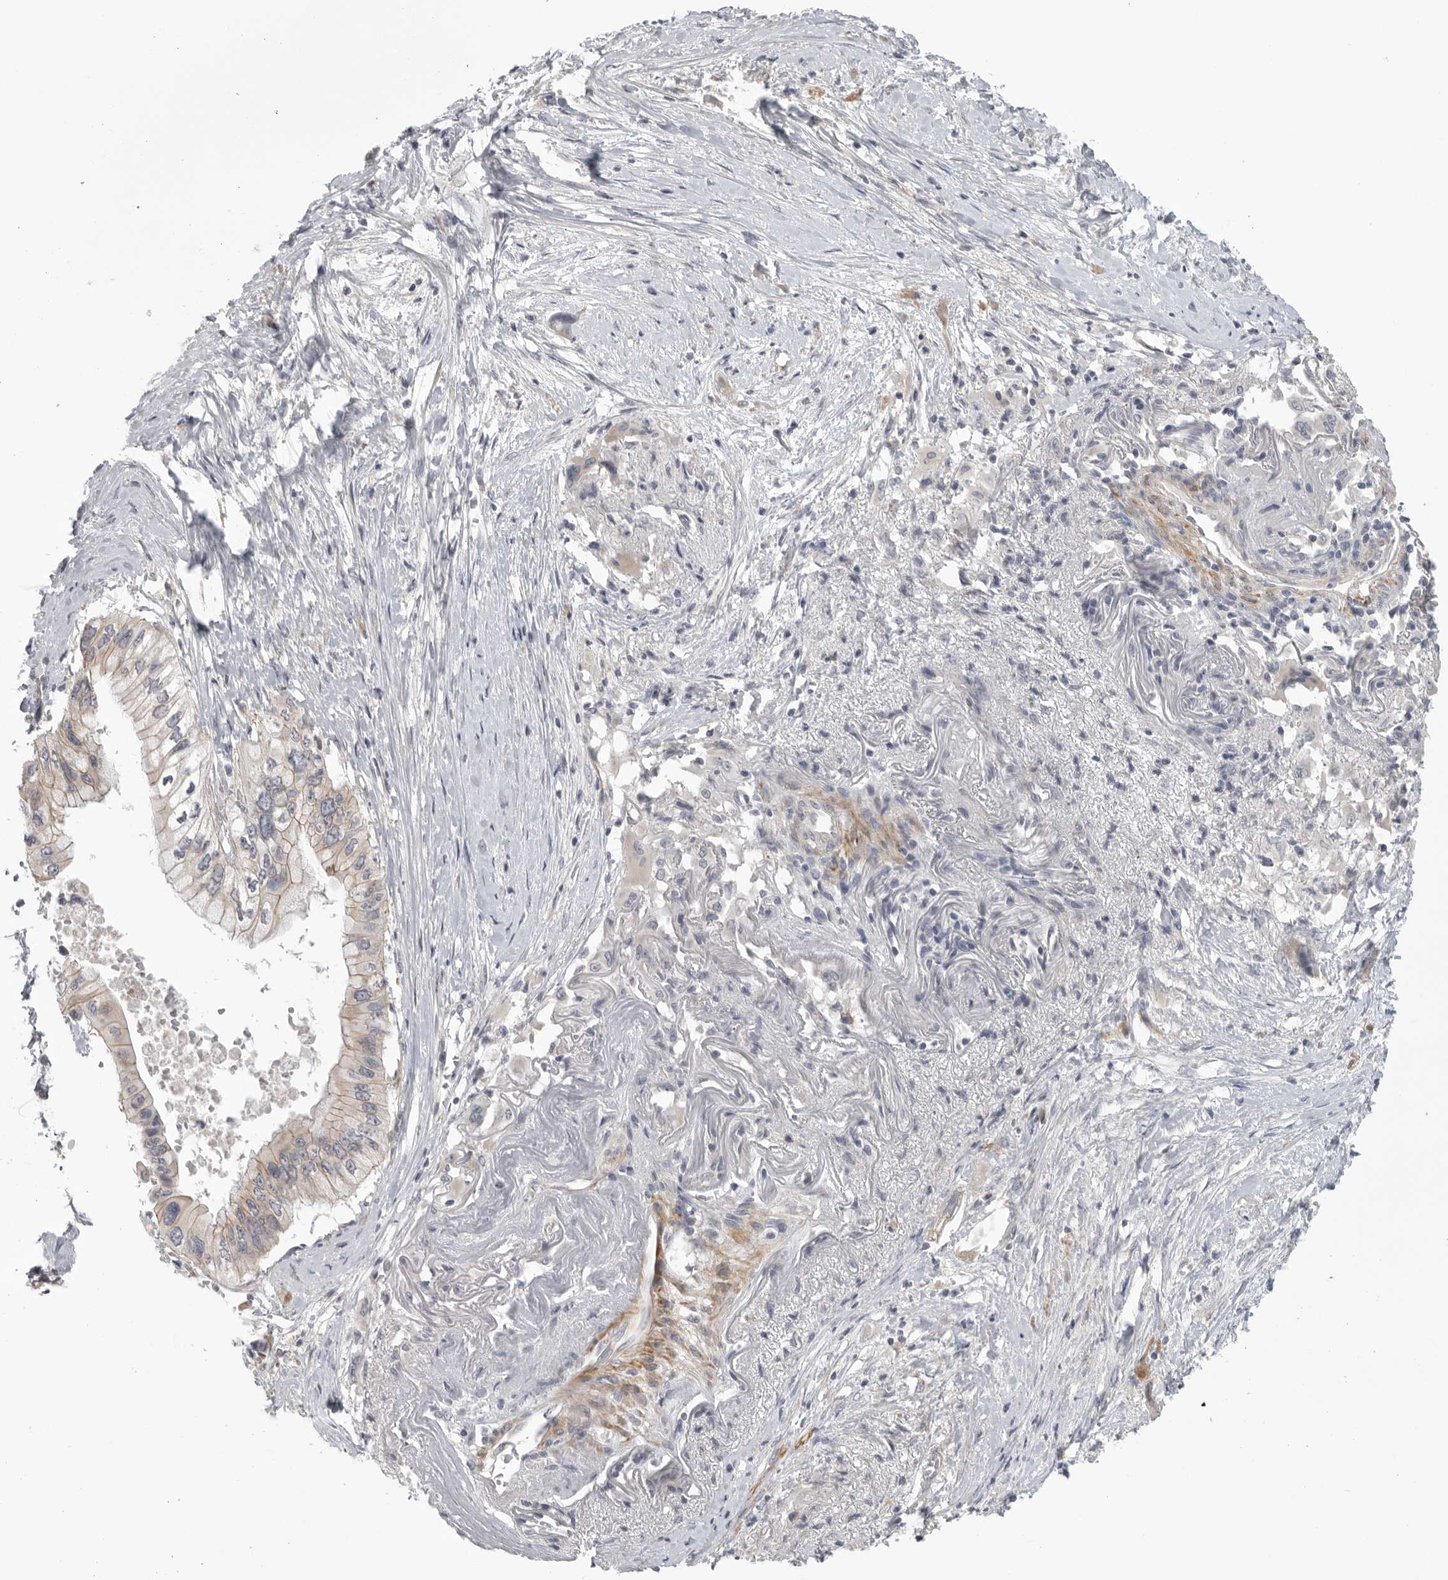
{"staining": {"intensity": "weak", "quantity": "<25%", "location": "cytoplasmic/membranous"}, "tissue": "pancreatic cancer", "cell_type": "Tumor cells", "image_type": "cancer", "snomed": [{"axis": "morphology", "description": "Adenocarcinoma, NOS"}, {"axis": "topography", "description": "Pancreas"}], "caption": "DAB immunohistochemical staining of human pancreatic cancer exhibits no significant staining in tumor cells.", "gene": "STAB2", "patient": {"sex": "male", "age": 66}}